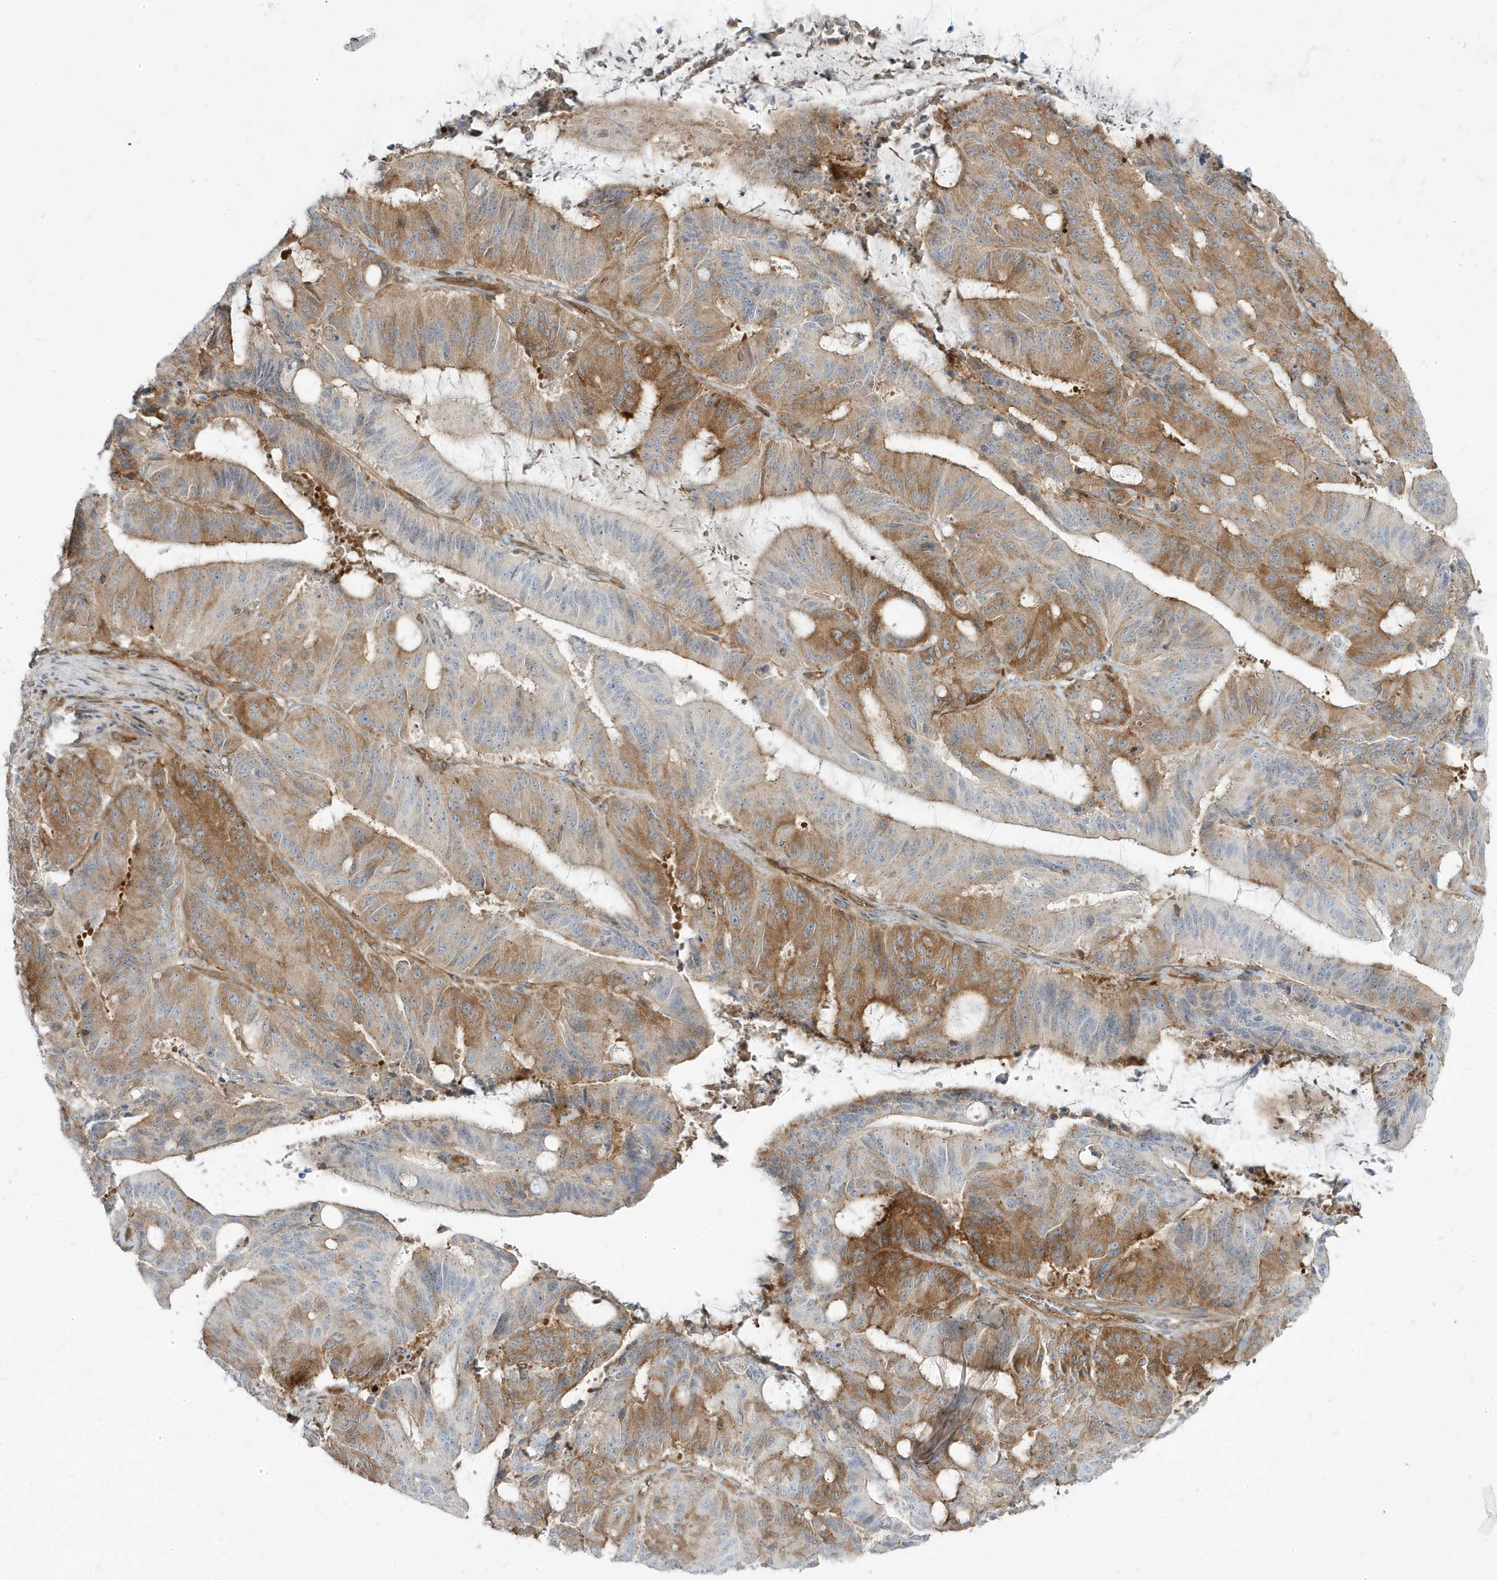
{"staining": {"intensity": "moderate", "quantity": "25%-75%", "location": "cytoplasmic/membranous"}, "tissue": "liver cancer", "cell_type": "Tumor cells", "image_type": "cancer", "snomed": [{"axis": "morphology", "description": "Normal tissue, NOS"}, {"axis": "morphology", "description": "Cholangiocarcinoma"}, {"axis": "topography", "description": "Liver"}, {"axis": "topography", "description": "Peripheral nerve tissue"}], "caption": "Tumor cells show medium levels of moderate cytoplasmic/membranous expression in approximately 25%-75% of cells in liver cholangiocarcinoma.", "gene": "STAM", "patient": {"sex": "female", "age": 73}}